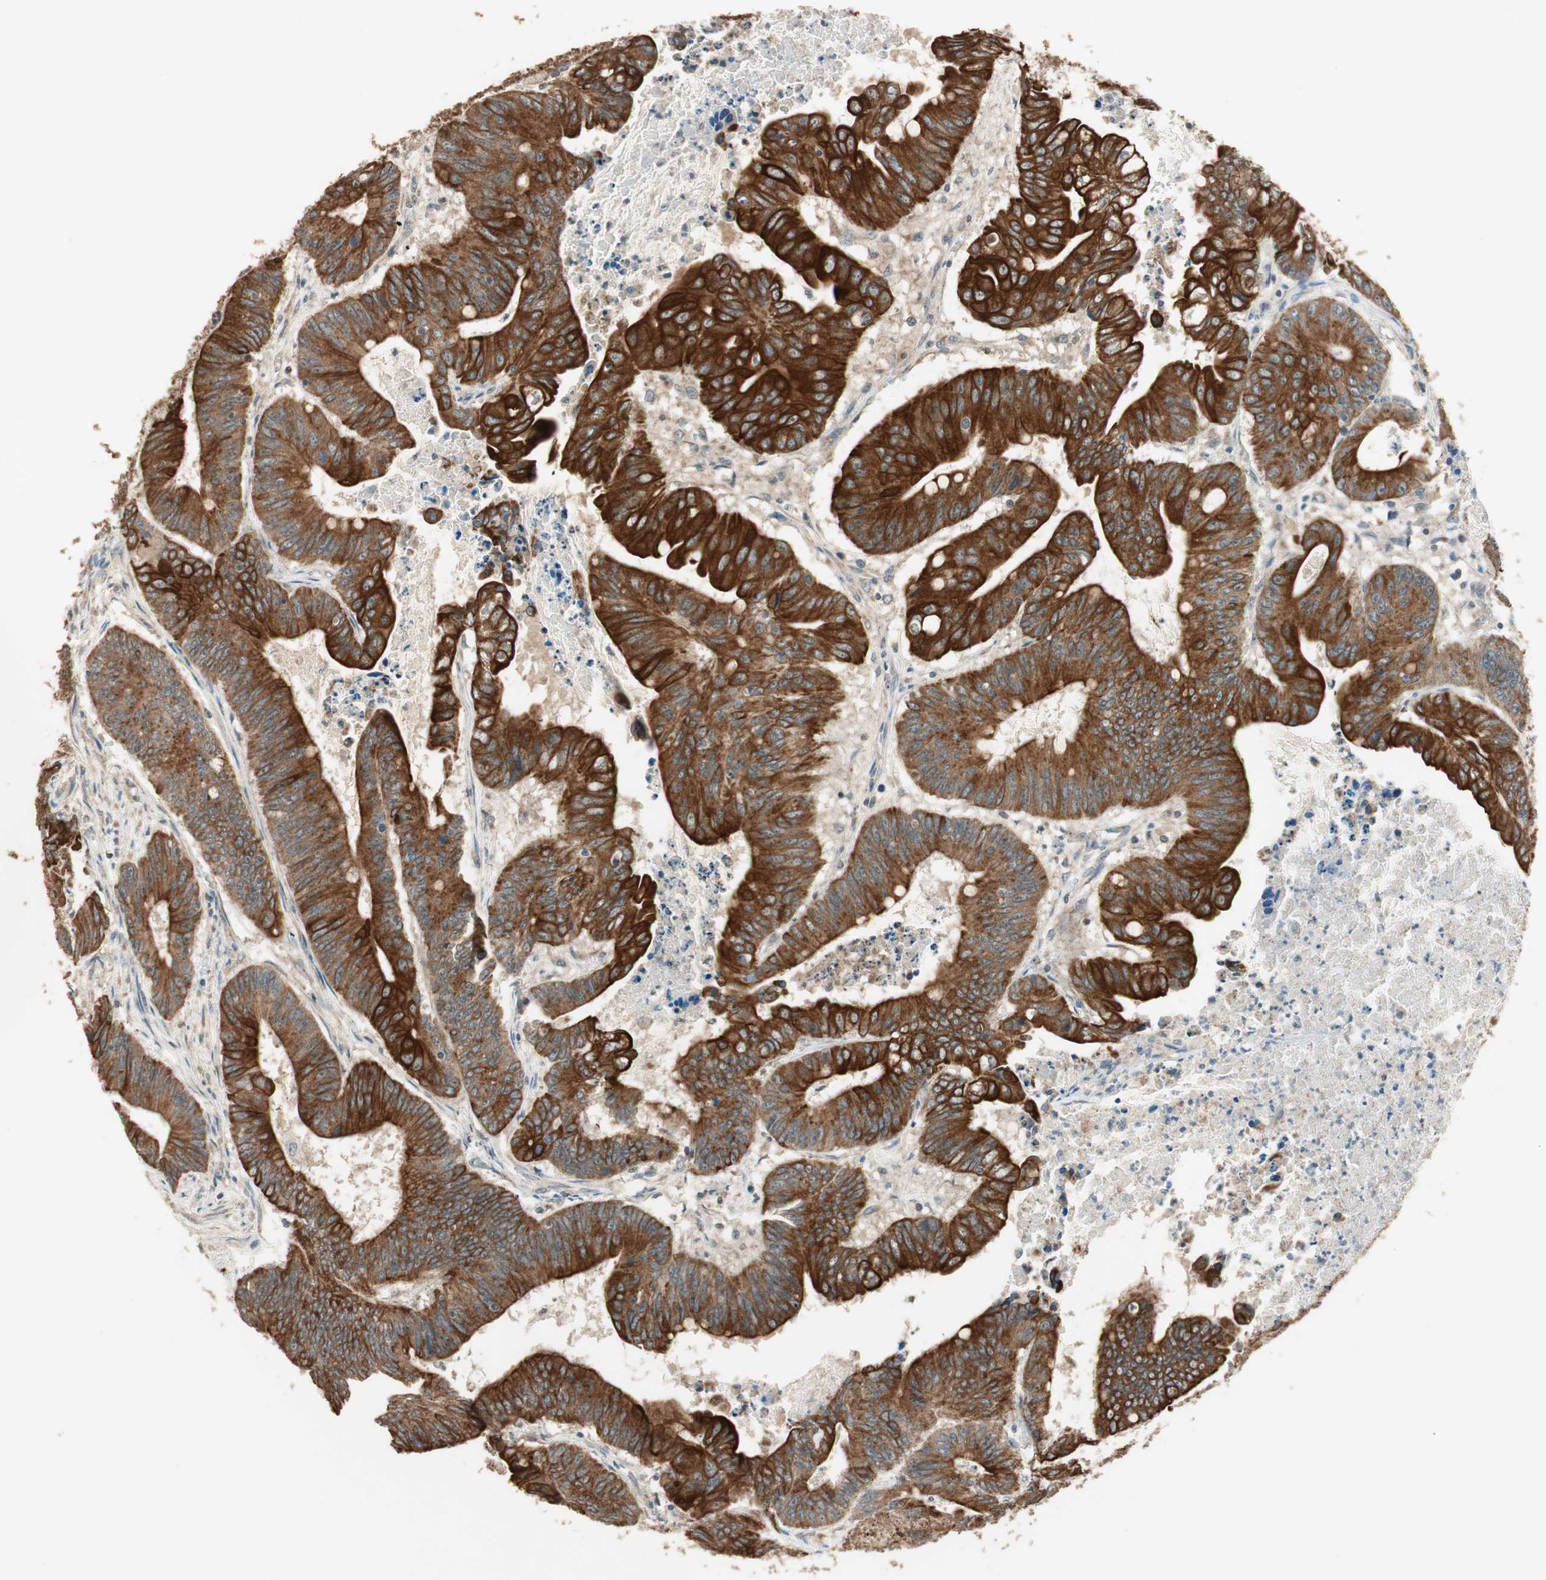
{"staining": {"intensity": "strong", "quantity": ">75%", "location": "cytoplasmic/membranous"}, "tissue": "colorectal cancer", "cell_type": "Tumor cells", "image_type": "cancer", "snomed": [{"axis": "morphology", "description": "Adenocarcinoma, NOS"}, {"axis": "topography", "description": "Colon"}], "caption": "IHC photomicrograph of neoplastic tissue: colorectal cancer stained using immunohistochemistry (IHC) exhibits high levels of strong protein expression localized specifically in the cytoplasmic/membranous of tumor cells, appearing as a cytoplasmic/membranous brown color.", "gene": "TRIM21", "patient": {"sex": "male", "age": 45}}